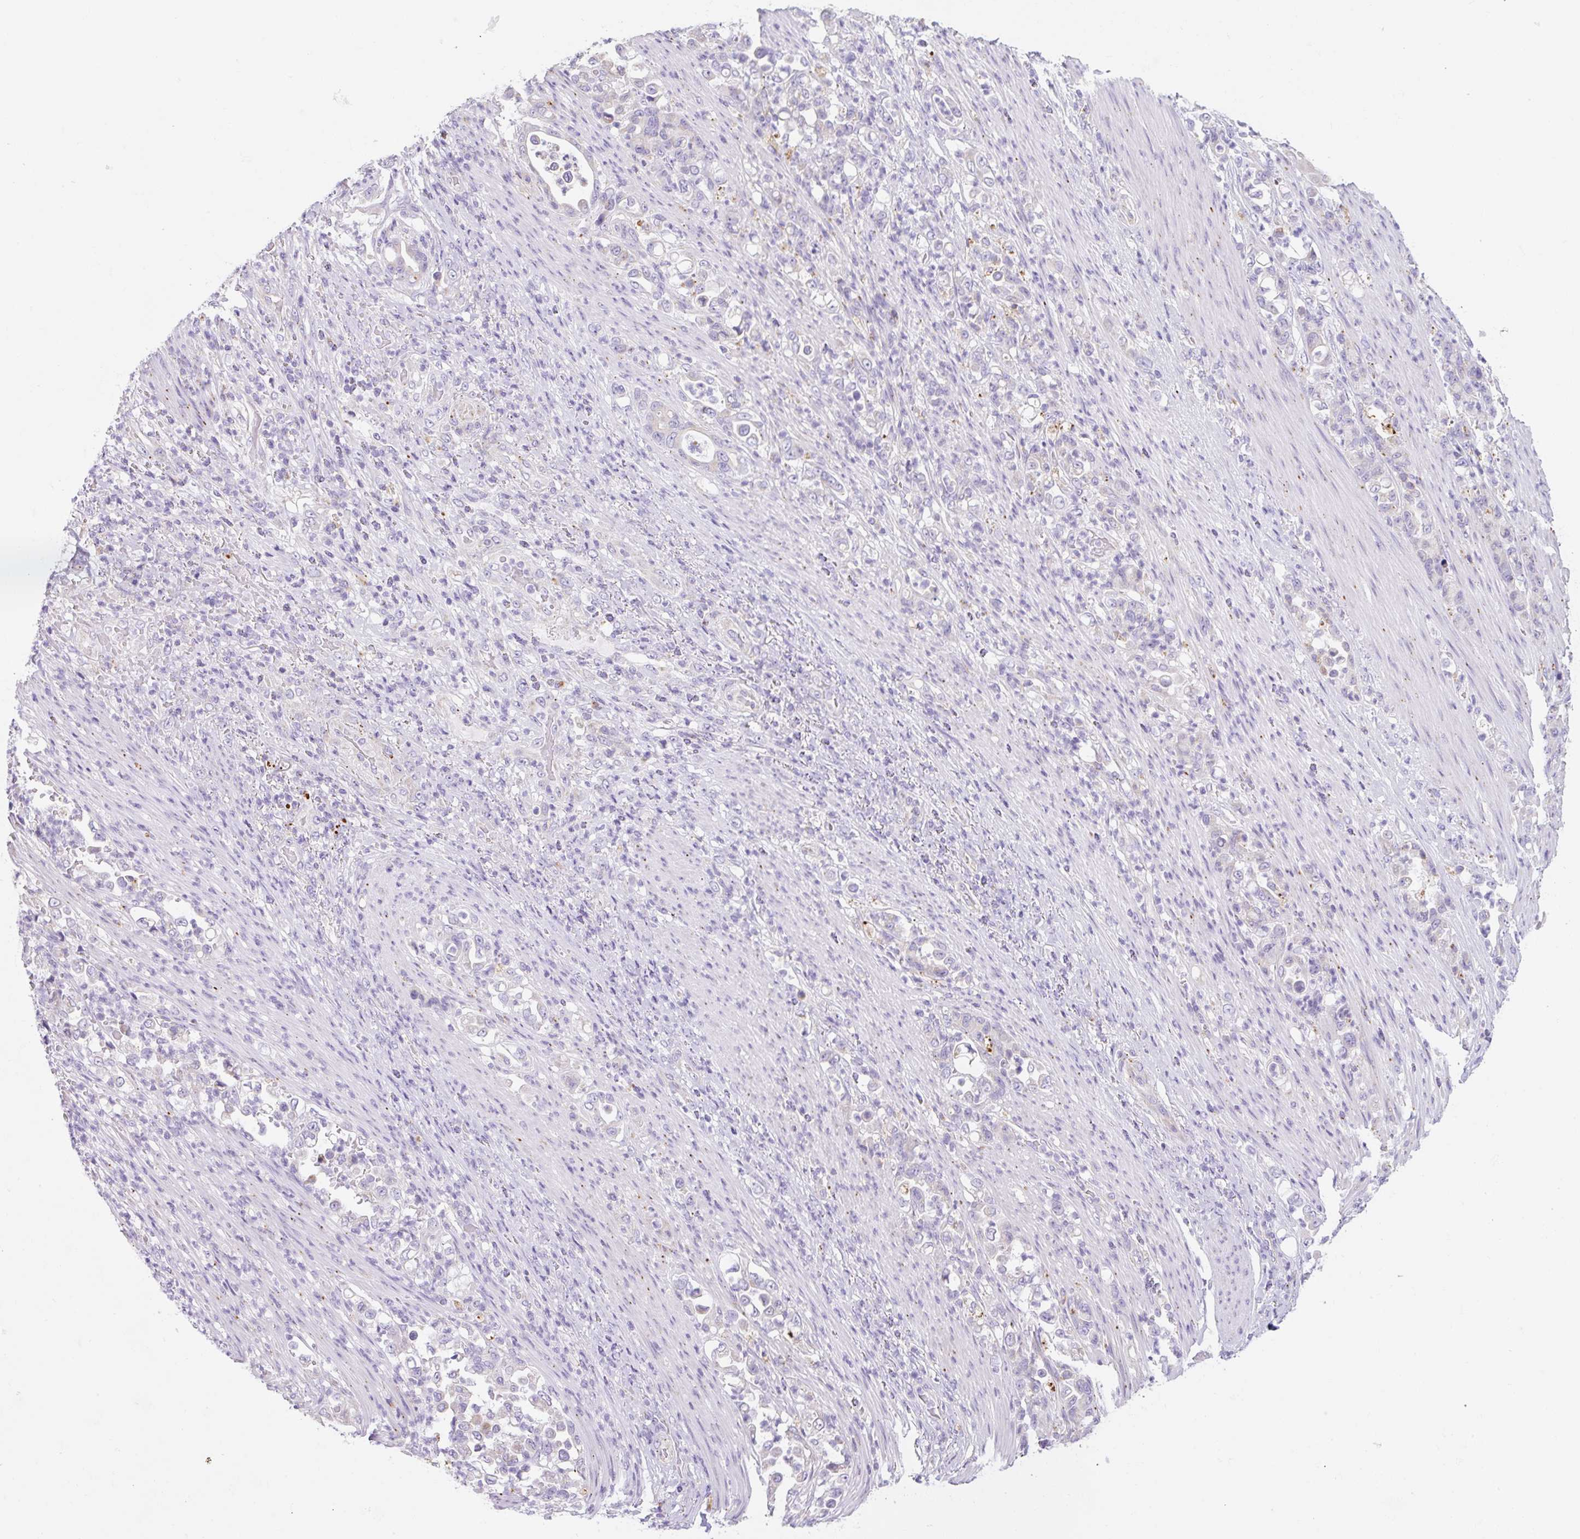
{"staining": {"intensity": "negative", "quantity": "none", "location": "none"}, "tissue": "stomach cancer", "cell_type": "Tumor cells", "image_type": "cancer", "snomed": [{"axis": "morphology", "description": "Normal tissue, NOS"}, {"axis": "morphology", "description": "Adenocarcinoma, NOS"}, {"axis": "topography", "description": "Stomach"}], "caption": "Photomicrograph shows no protein expression in tumor cells of adenocarcinoma (stomach) tissue. (Stains: DAB immunohistochemistry (IHC) with hematoxylin counter stain, Microscopy: brightfield microscopy at high magnification).", "gene": "CLEC3A", "patient": {"sex": "female", "age": 79}}